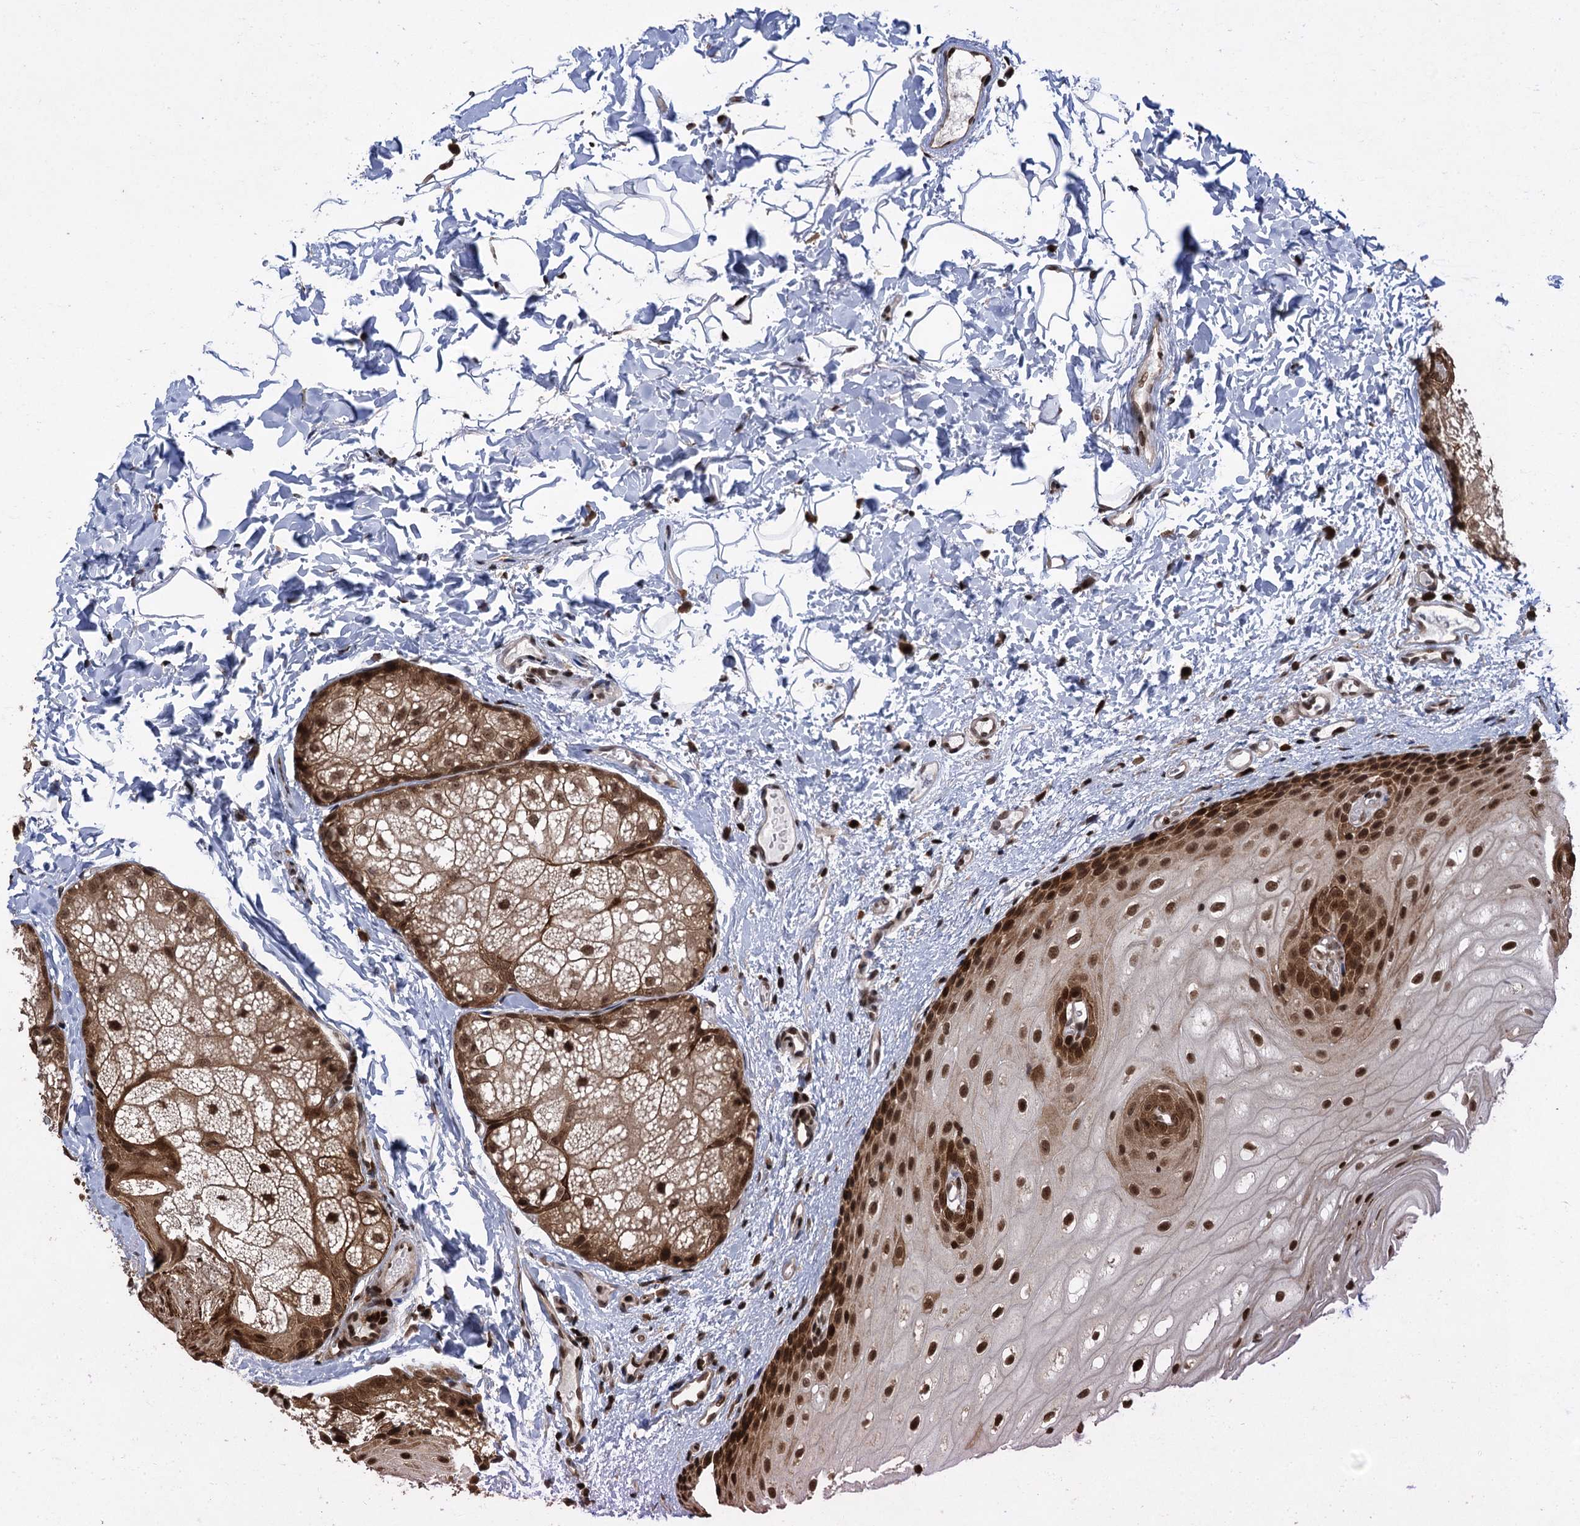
{"staining": {"intensity": "strong", "quantity": ">75%", "location": "cytoplasmic/membranous,nuclear"}, "tissue": "oral mucosa", "cell_type": "Squamous epithelial cells", "image_type": "normal", "snomed": [{"axis": "morphology", "description": "Normal tissue, NOS"}, {"axis": "topography", "description": "Oral tissue"}], "caption": "Squamous epithelial cells demonstrate strong cytoplasmic/membranous,nuclear positivity in about >75% of cells in unremarkable oral mucosa. (brown staining indicates protein expression, while blue staining denotes nuclei).", "gene": "ZNF169", "patient": {"sex": "female", "age": 70}}